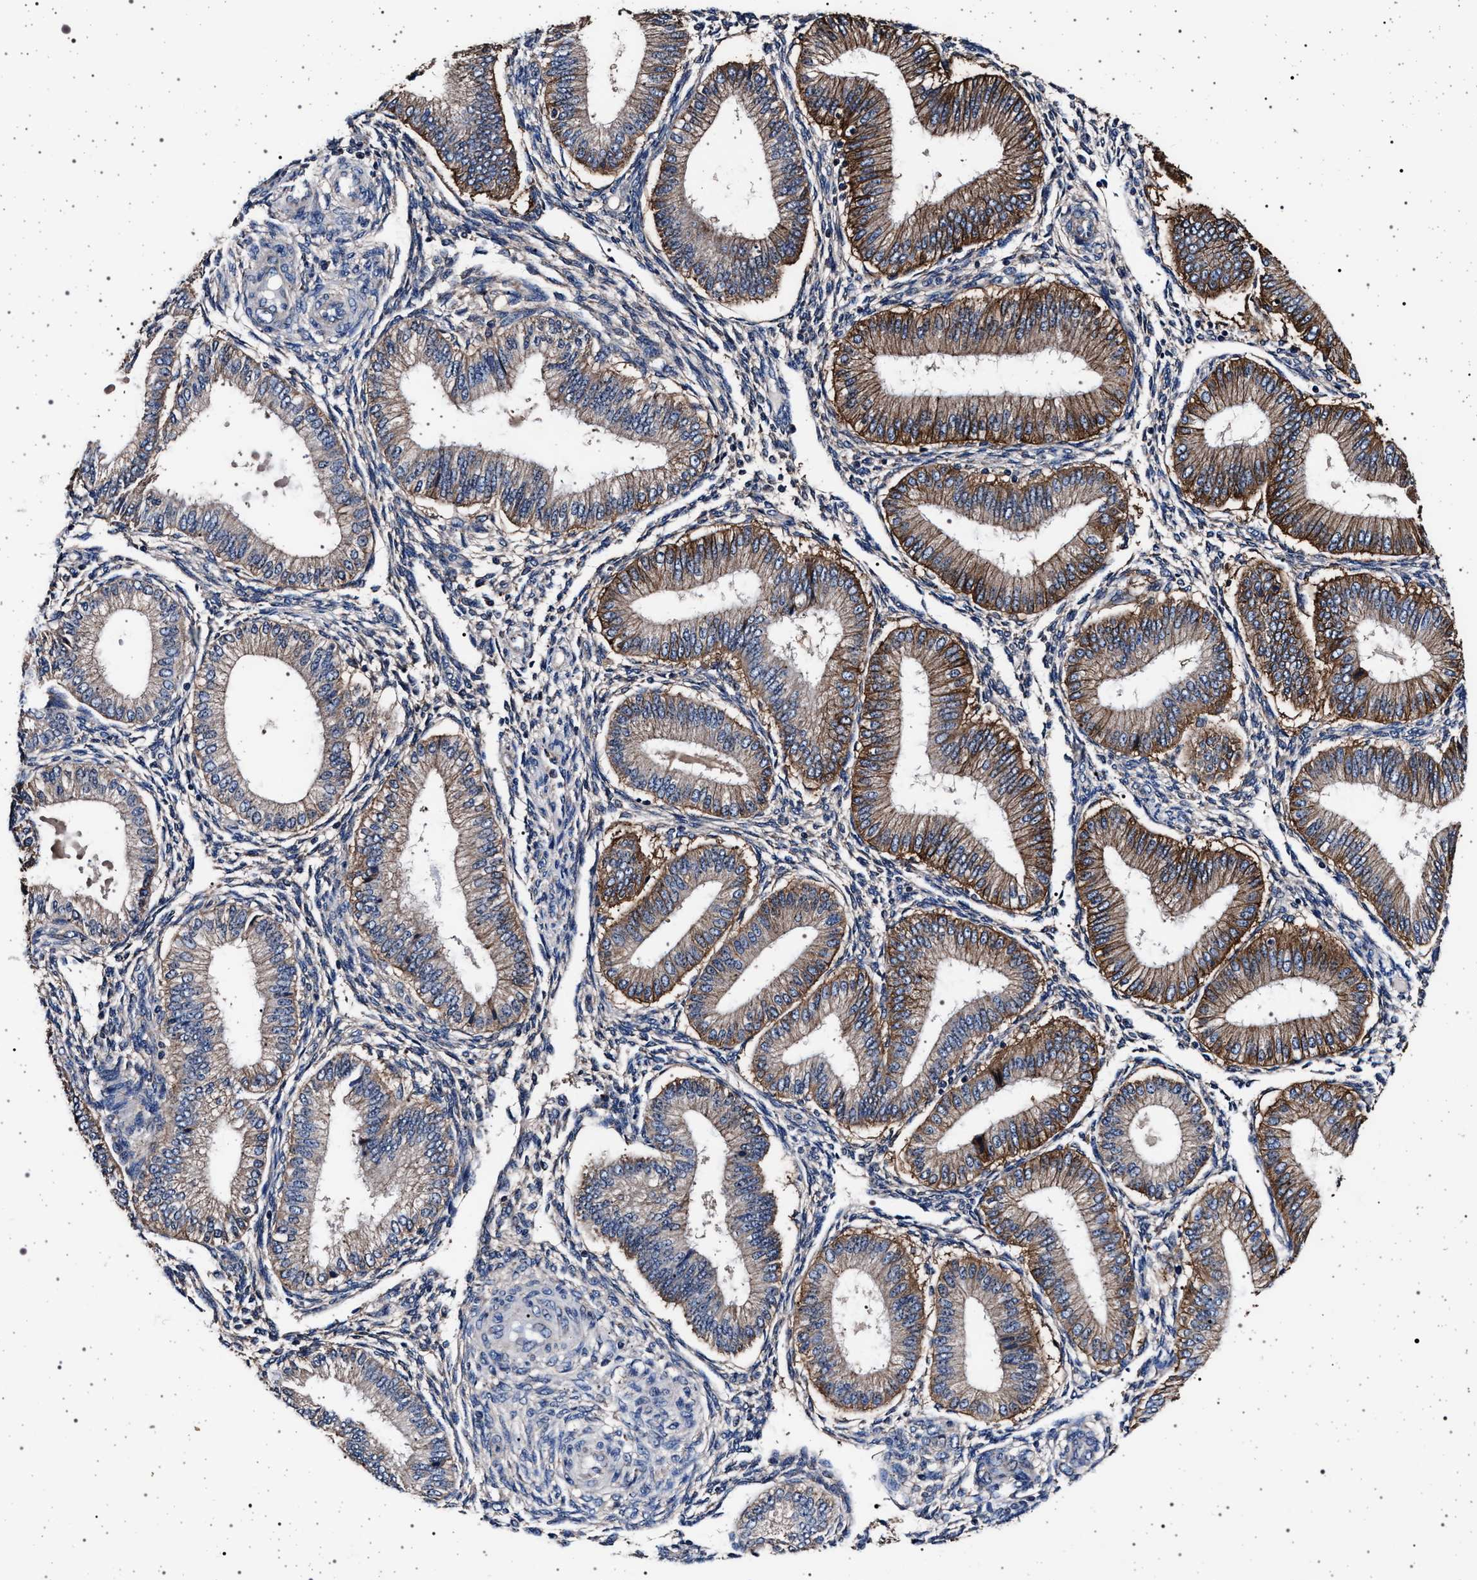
{"staining": {"intensity": "negative", "quantity": "none", "location": "none"}, "tissue": "endometrium", "cell_type": "Cells in endometrial stroma", "image_type": "normal", "snomed": [{"axis": "morphology", "description": "Normal tissue, NOS"}, {"axis": "topography", "description": "Endometrium"}], "caption": "This is an immunohistochemistry histopathology image of unremarkable human endometrium. There is no expression in cells in endometrial stroma.", "gene": "MAP3K2", "patient": {"sex": "female", "age": 39}}